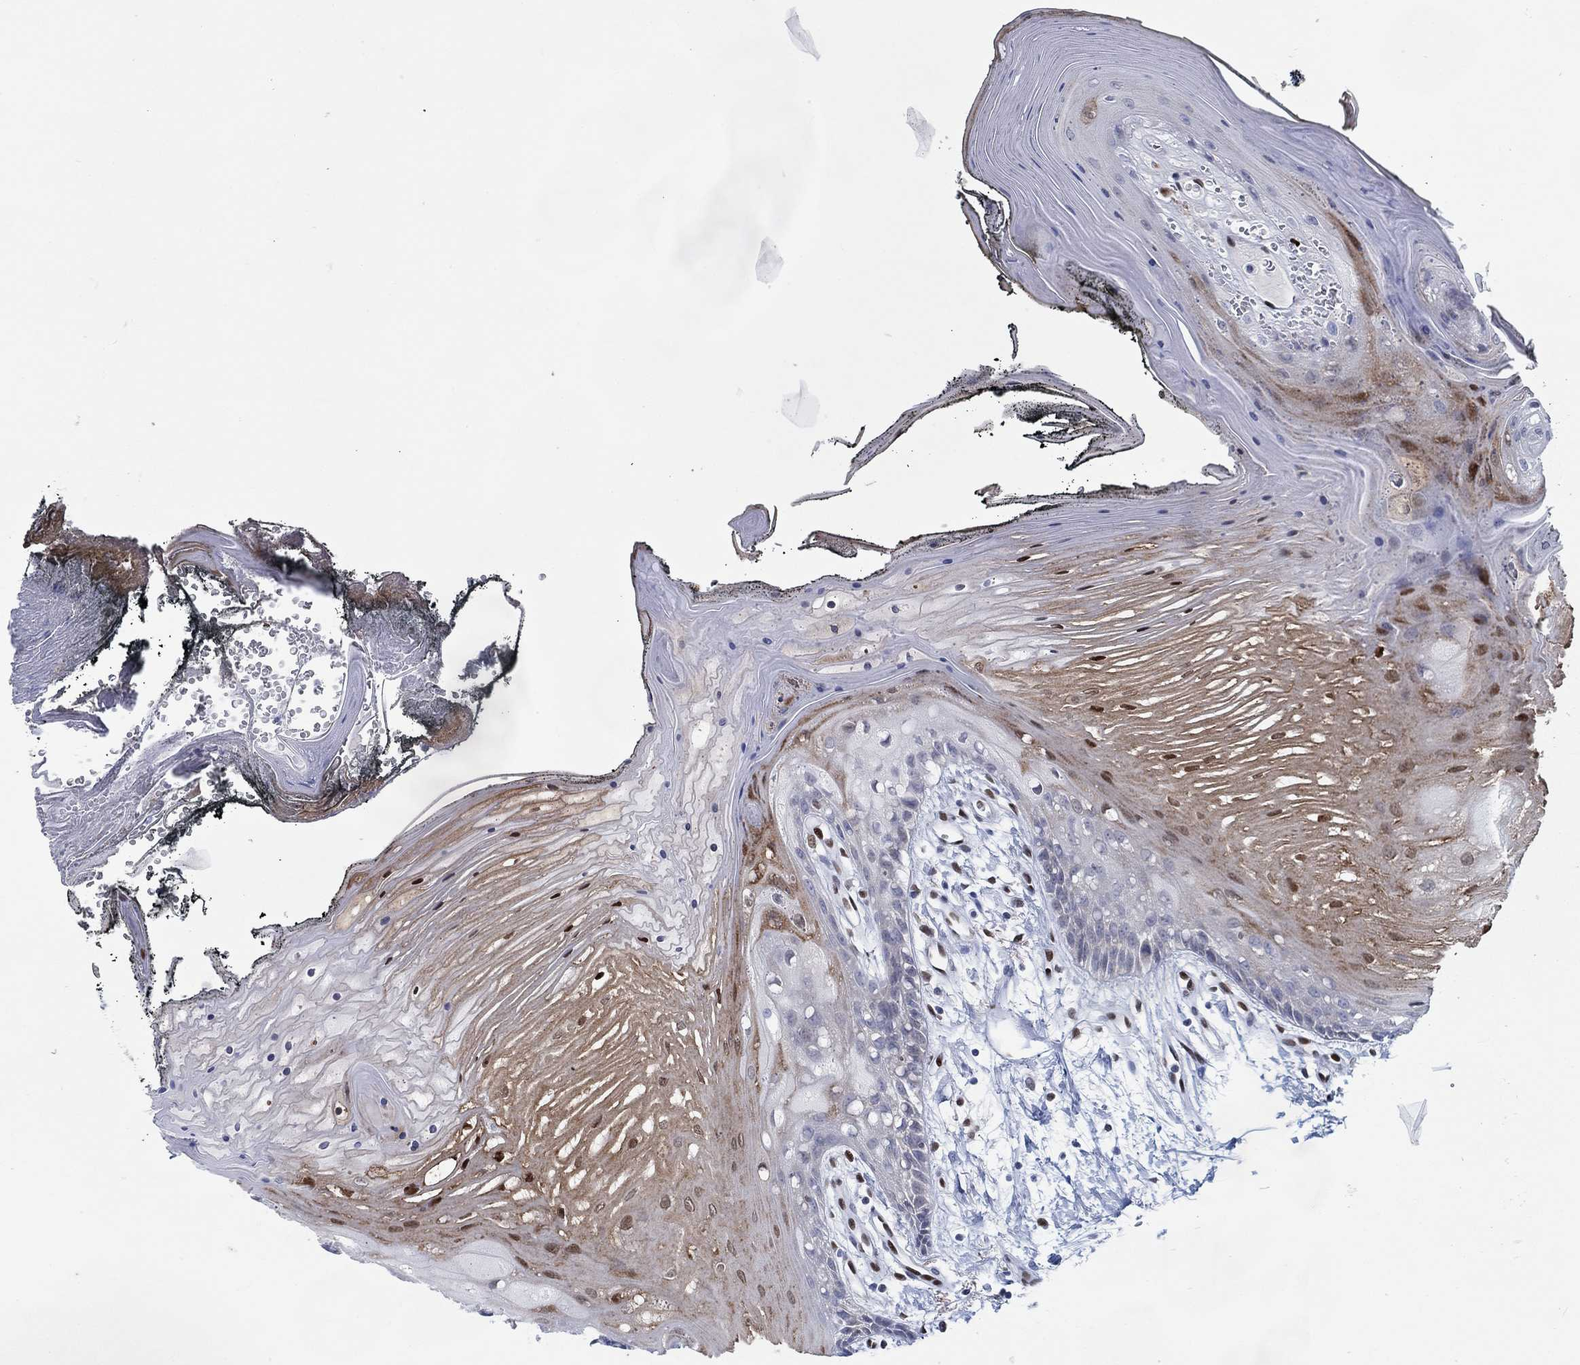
{"staining": {"intensity": "moderate", "quantity": "<25%", "location": "cytoplasmic/membranous"}, "tissue": "oral mucosa", "cell_type": "Squamous epithelial cells", "image_type": "normal", "snomed": [{"axis": "morphology", "description": "Normal tissue, NOS"}, {"axis": "morphology", "description": "Squamous cell carcinoma, NOS"}, {"axis": "topography", "description": "Oral tissue"}, {"axis": "topography", "description": "Head-Neck"}], "caption": "Oral mucosa was stained to show a protein in brown. There is low levels of moderate cytoplasmic/membranous expression in approximately <25% of squamous epithelial cells.", "gene": "ZEB1", "patient": {"sex": "male", "age": 65}}